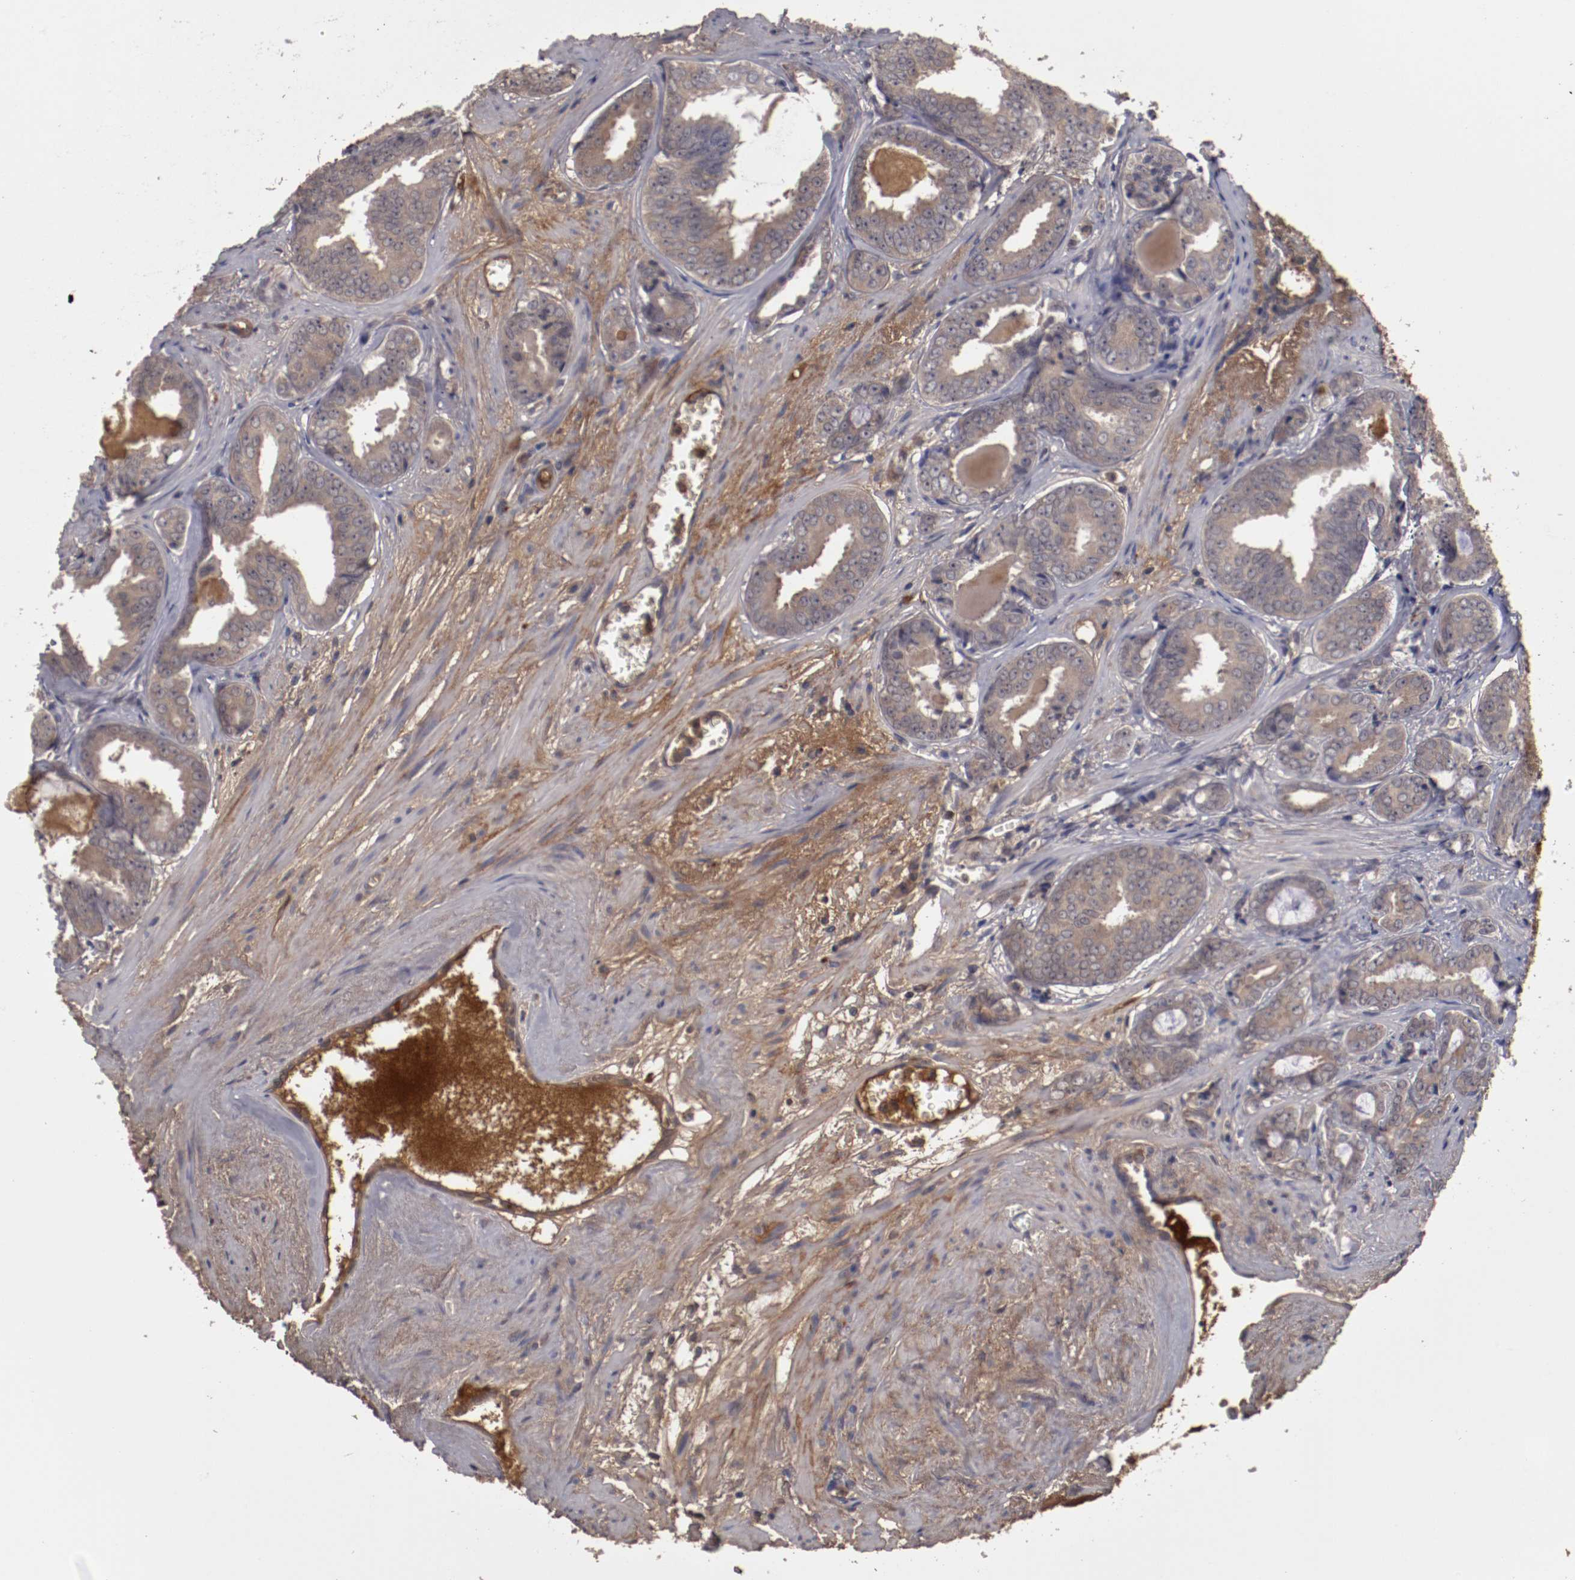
{"staining": {"intensity": "weak", "quantity": "25%-75%", "location": "cytoplasmic/membranous"}, "tissue": "prostate cancer", "cell_type": "Tumor cells", "image_type": "cancer", "snomed": [{"axis": "morphology", "description": "Adenocarcinoma, Medium grade"}, {"axis": "topography", "description": "Prostate"}], "caption": "Approximately 25%-75% of tumor cells in human adenocarcinoma (medium-grade) (prostate) reveal weak cytoplasmic/membranous protein expression as visualized by brown immunohistochemical staining.", "gene": "CP", "patient": {"sex": "male", "age": 79}}